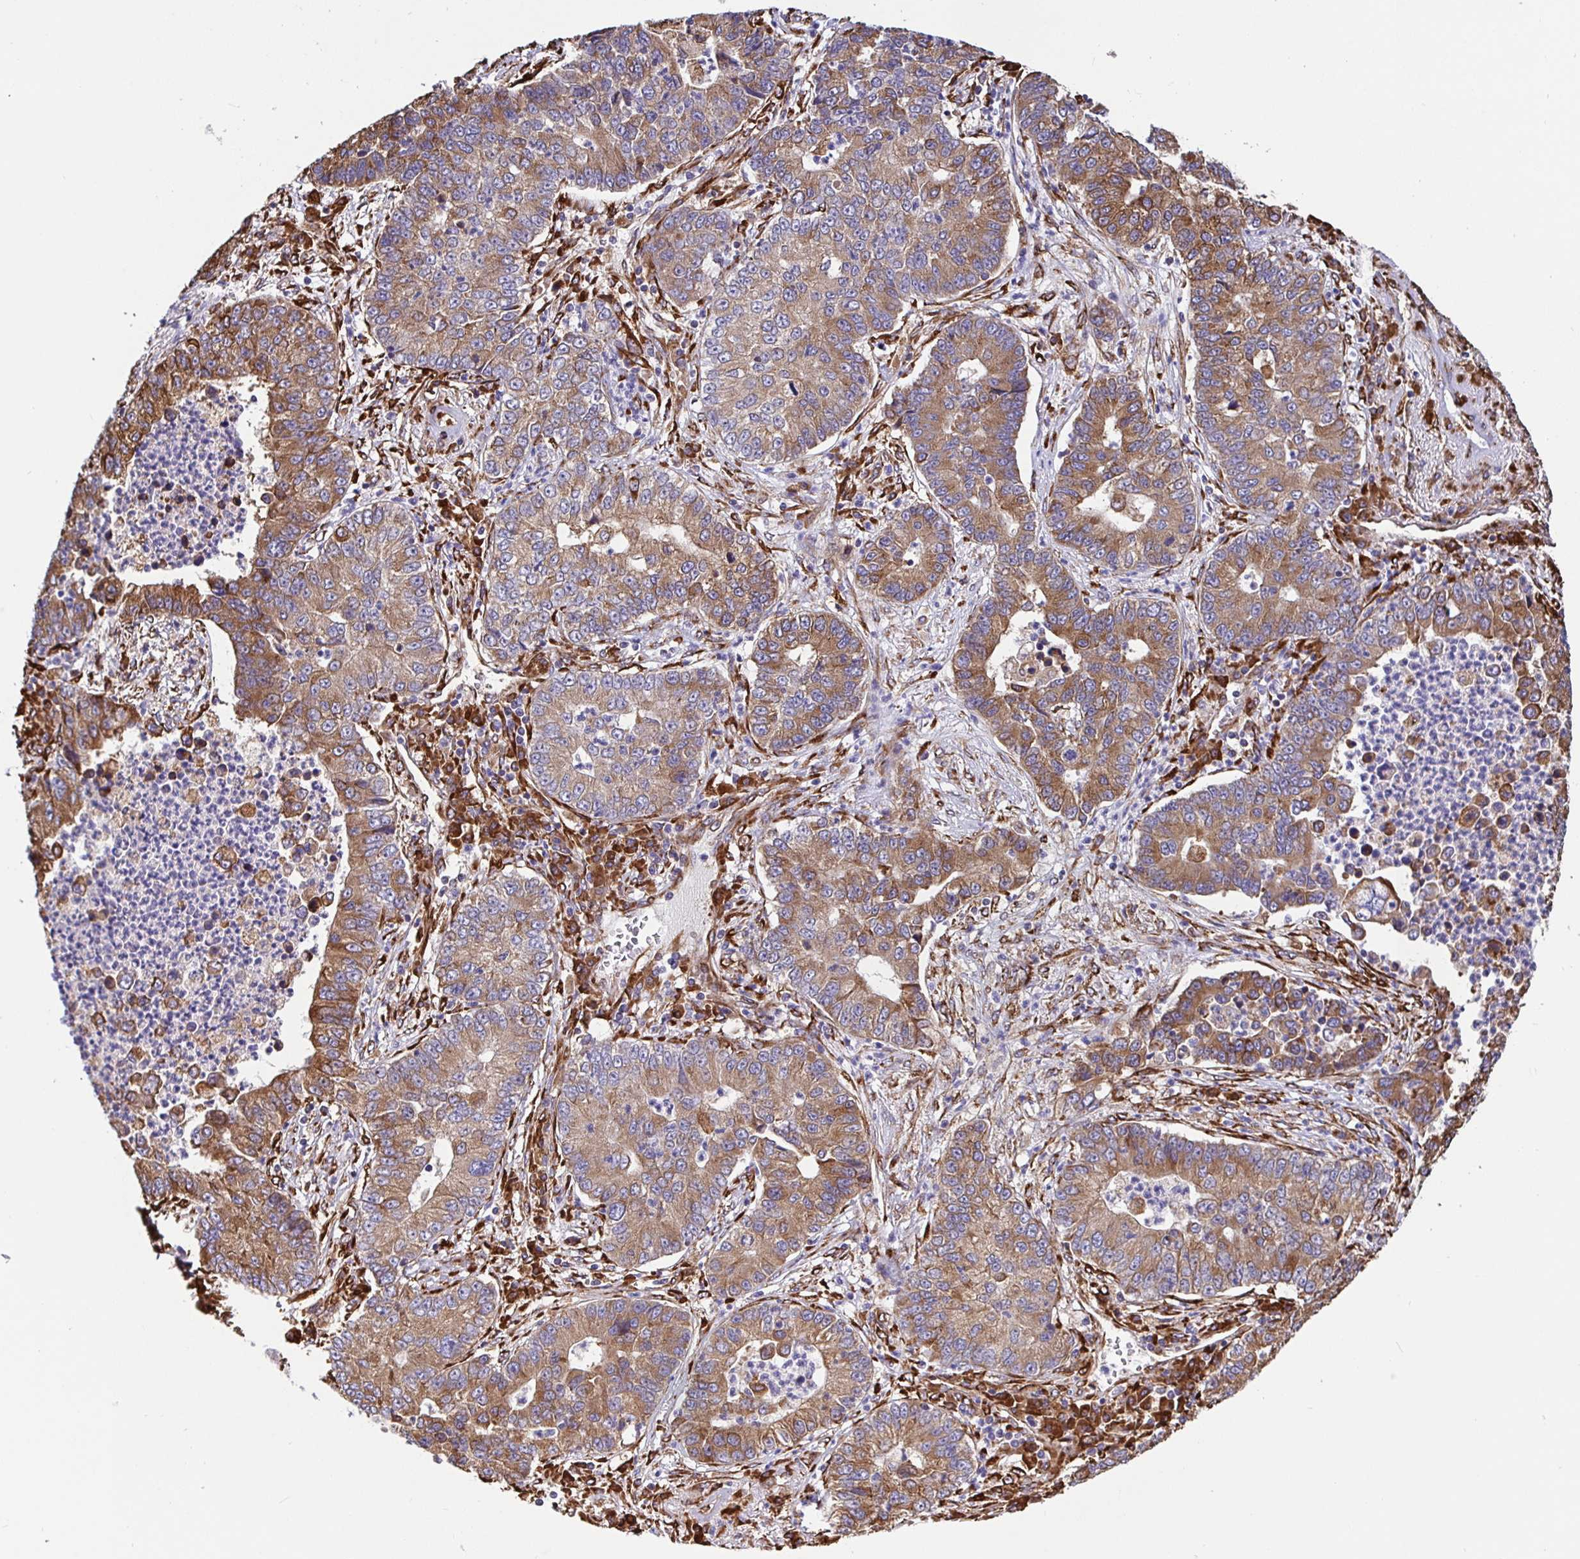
{"staining": {"intensity": "moderate", "quantity": ">75%", "location": "cytoplasmic/membranous"}, "tissue": "lung cancer", "cell_type": "Tumor cells", "image_type": "cancer", "snomed": [{"axis": "morphology", "description": "Adenocarcinoma, NOS"}, {"axis": "topography", "description": "Lung"}], "caption": "This is a micrograph of immunohistochemistry (IHC) staining of lung adenocarcinoma, which shows moderate positivity in the cytoplasmic/membranous of tumor cells.", "gene": "MAOA", "patient": {"sex": "female", "age": 57}}